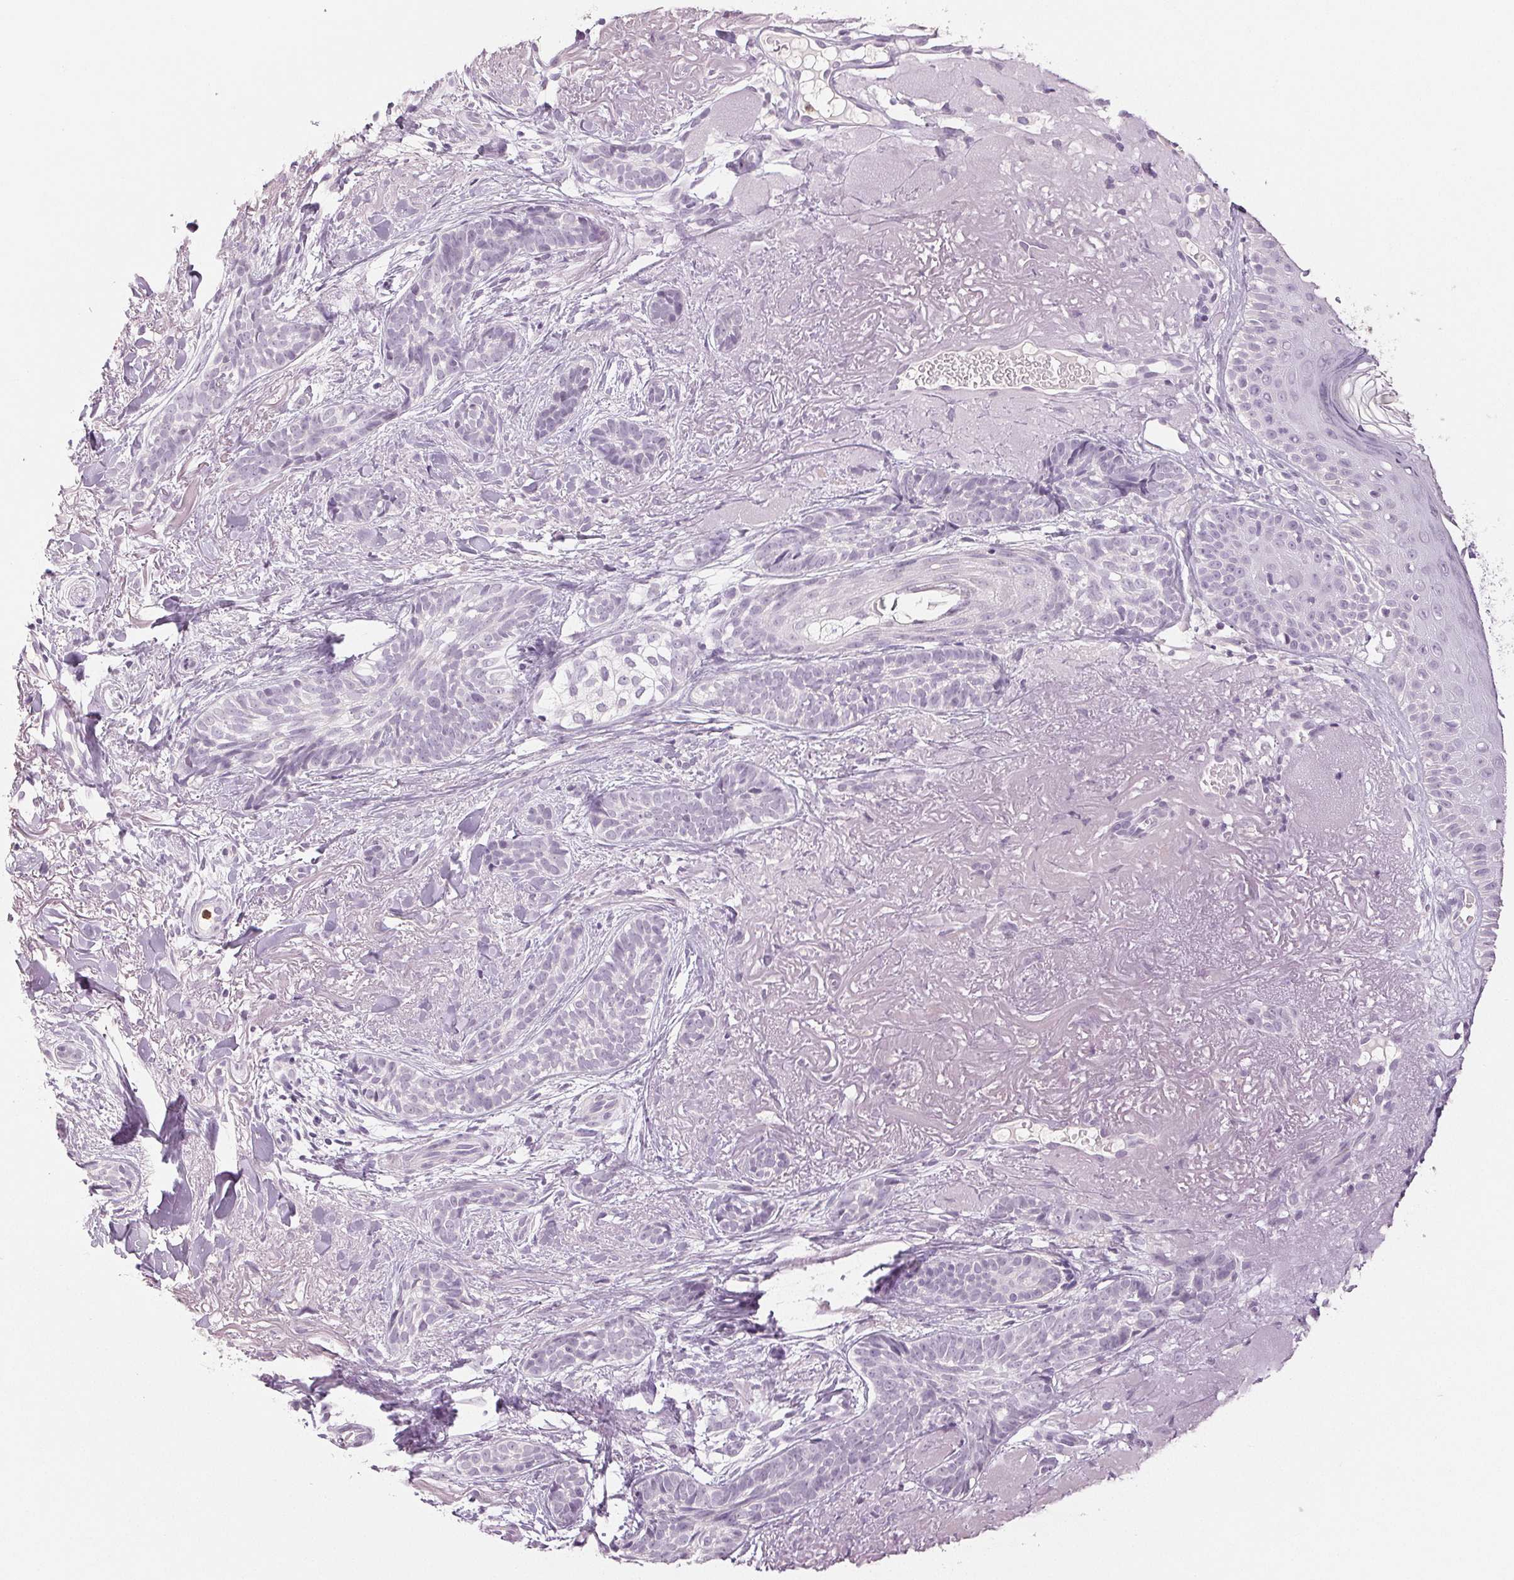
{"staining": {"intensity": "negative", "quantity": "none", "location": "none"}, "tissue": "skin cancer", "cell_type": "Tumor cells", "image_type": "cancer", "snomed": [{"axis": "morphology", "description": "Basal cell carcinoma"}, {"axis": "morphology", "description": "BCC, high aggressive"}, {"axis": "topography", "description": "Skin"}], "caption": "Immunohistochemistry (IHC) image of neoplastic tissue: human skin bcc,  high aggressive stained with DAB (3,3'-diaminobenzidine) exhibits no significant protein staining in tumor cells.", "gene": "LTF", "patient": {"sex": "female", "age": 79}}